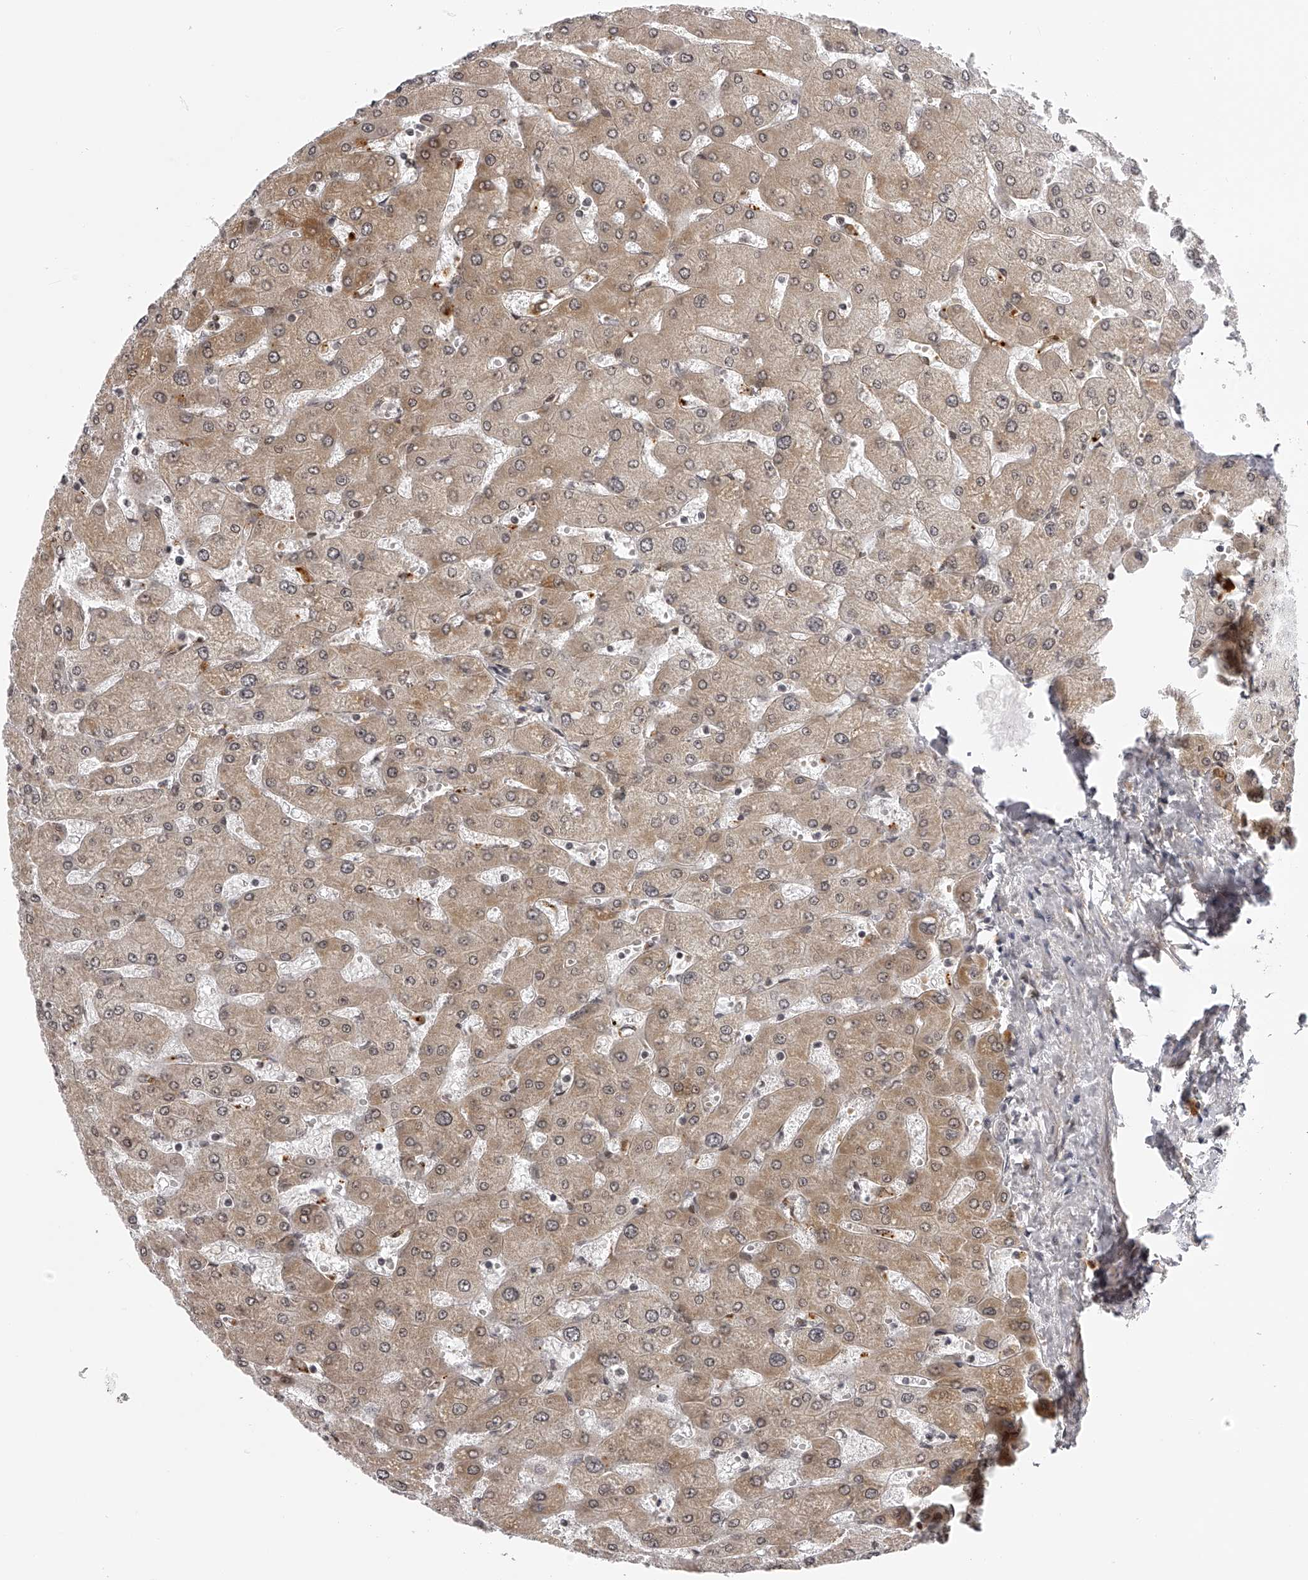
{"staining": {"intensity": "negative", "quantity": "none", "location": "none"}, "tissue": "liver", "cell_type": "Cholangiocytes", "image_type": "normal", "snomed": [{"axis": "morphology", "description": "Normal tissue, NOS"}, {"axis": "topography", "description": "Liver"}], "caption": "Image shows no significant protein staining in cholangiocytes of normal liver.", "gene": "ODF2L", "patient": {"sex": "male", "age": 55}}